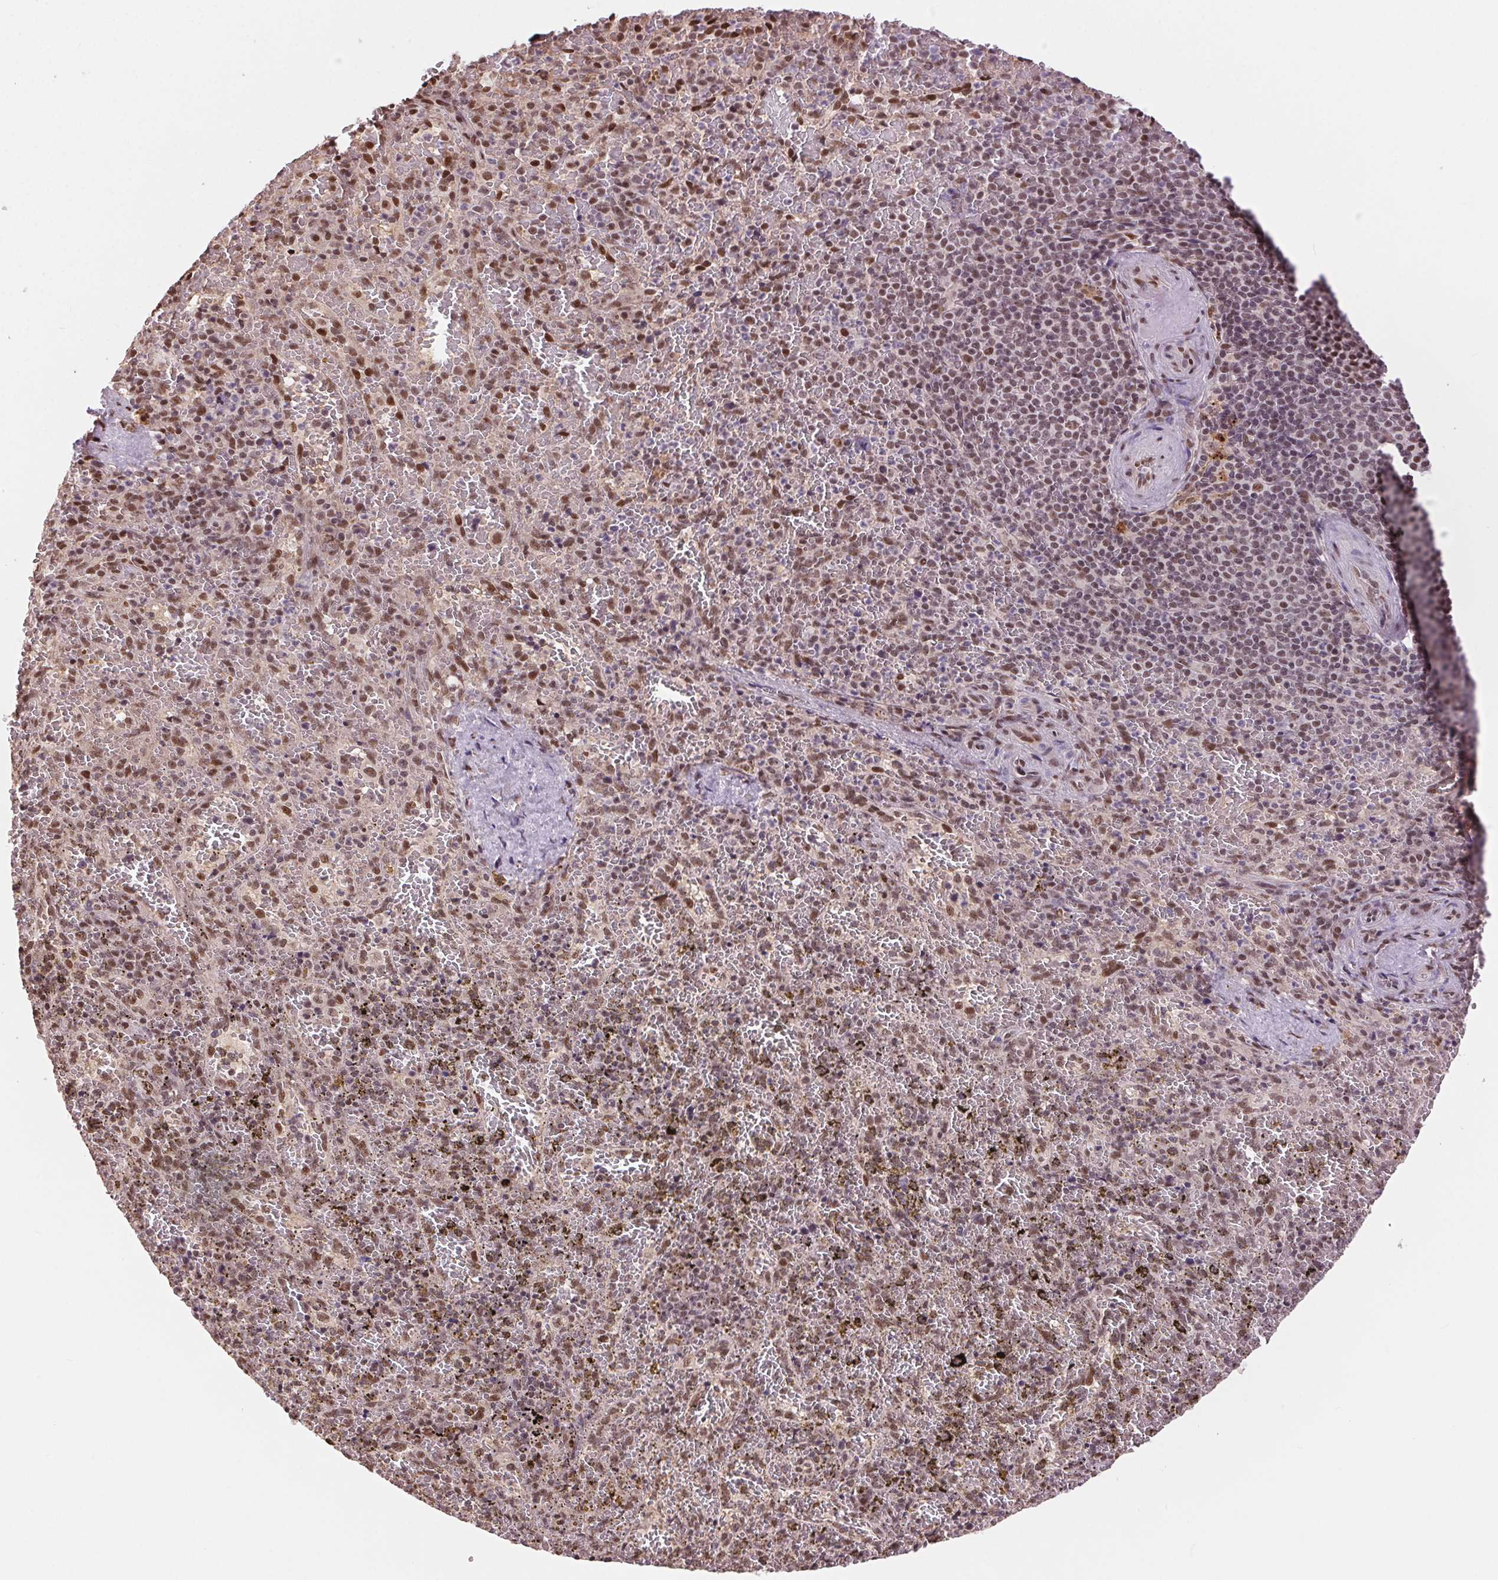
{"staining": {"intensity": "moderate", "quantity": ">75%", "location": "nuclear"}, "tissue": "spleen", "cell_type": "Cells in red pulp", "image_type": "normal", "snomed": [{"axis": "morphology", "description": "Normal tissue, NOS"}, {"axis": "topography", "description": "Spleen"}], "caption": "Immunohistochemistry (DAB (3,3'-diaminobenzidine)) staining of unremarkable human spleen displays moderate nuclear protein expression in about >75% of cells in red pulp. The staining was performed using DAB (3,3'-diaminobenzidine), with brown indicating positive protein expression. Nuclei are stained blue with hematoxylin.", "gene": "RAD23A", "patient": {"sex": "female", "age": 50}}